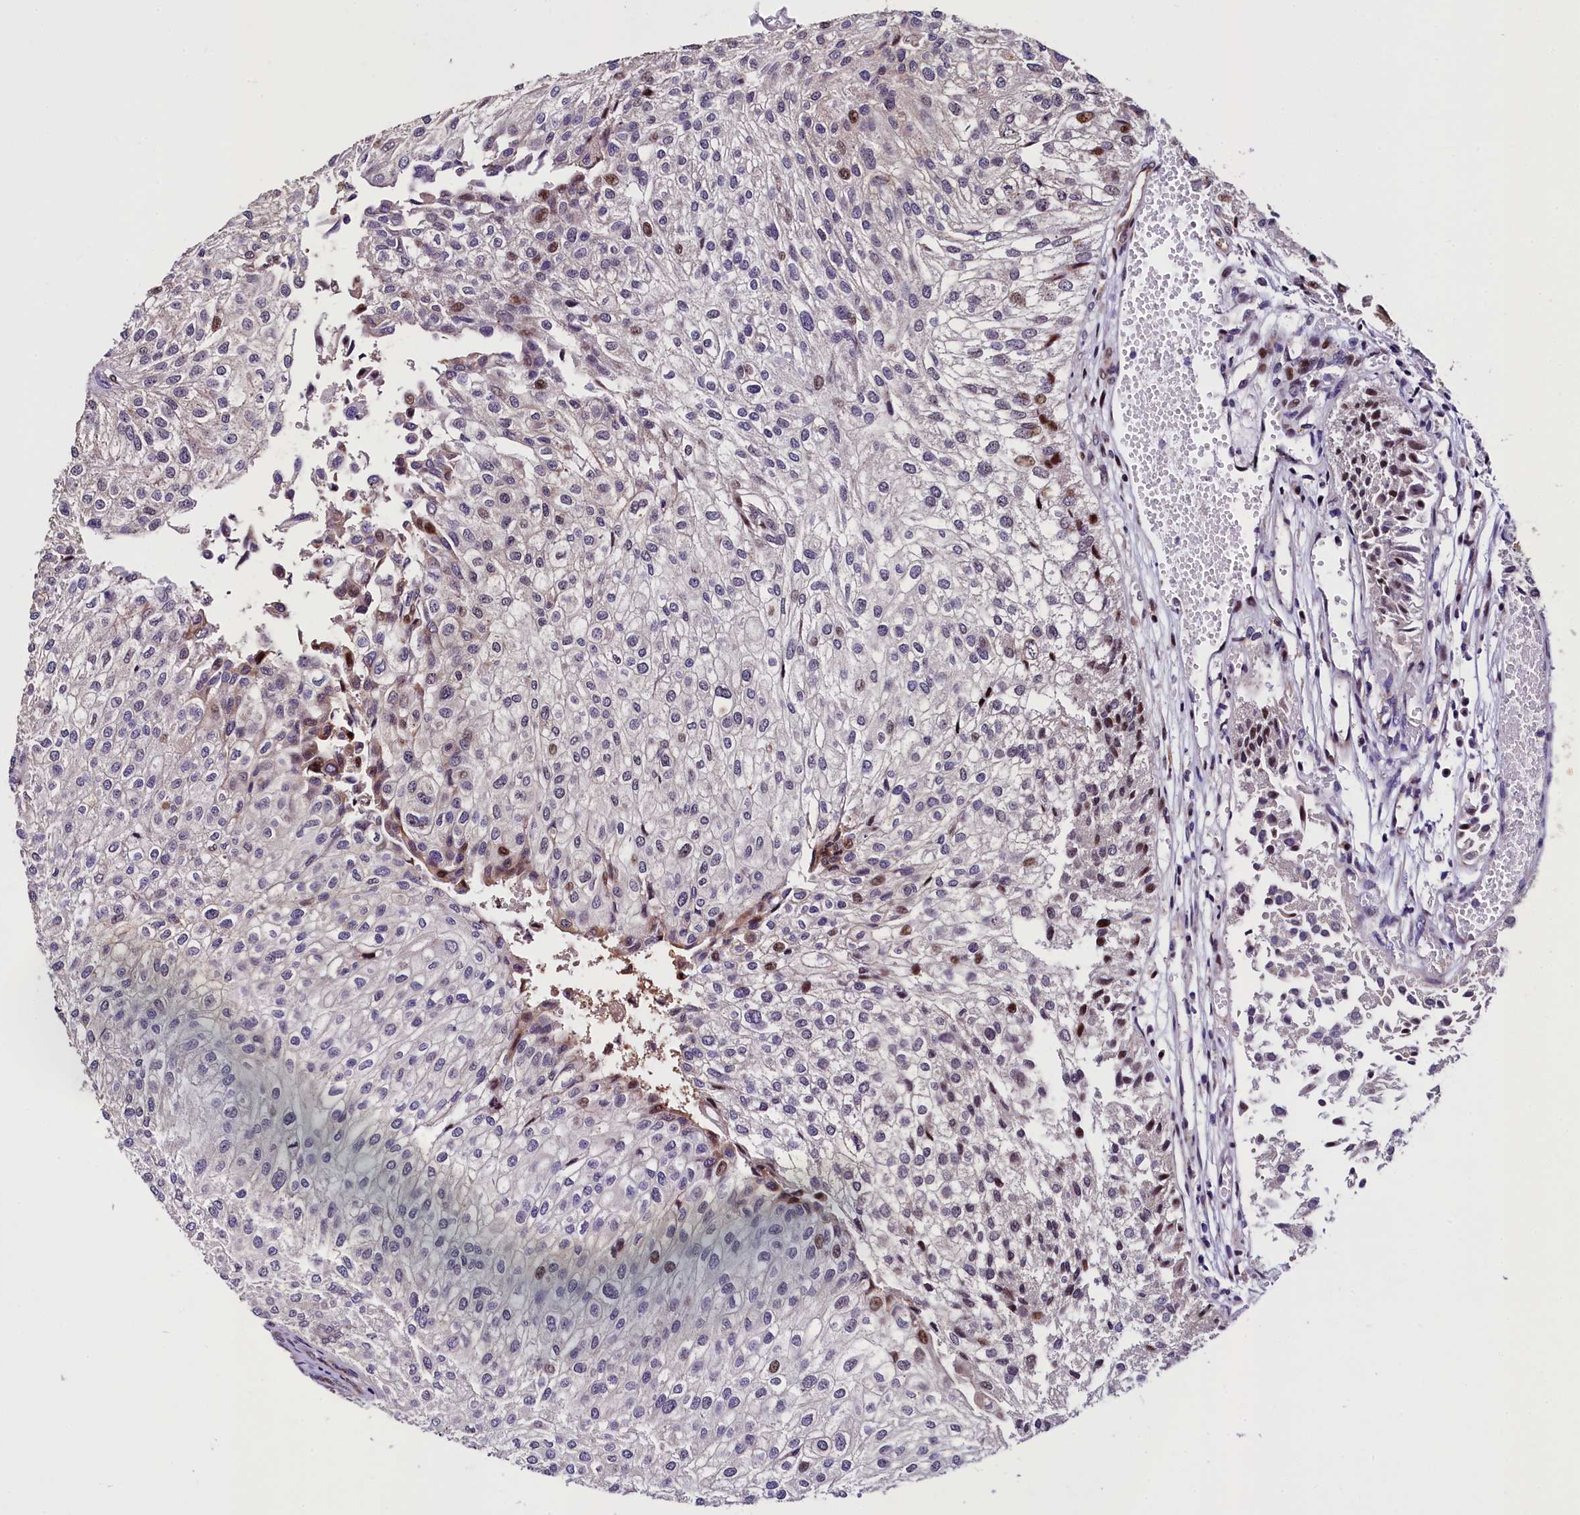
{"staining": {"intensity": "moderate", "quantity": "<25%", "location": "nuclear"}, "tissue": "urothelial cancer", "cell_type": "Tumor cells", "image_type": "cancer", "snomed": [{"axis": "morphology", "description": "Urothelial carcinoma, Low grade"}, {"axis": "topography", "description": "Urinary bladder"}], "caption": "Protein expression analysis of low-grade urothelial carcinoma demonstrates moderate nuclear staining in approximately <25% of tumor cells. The protein is shown in brown color, while the nuclei are stained blue.", "gene": "TRMT112", "patient": {"sex": "female", "age": 89}}